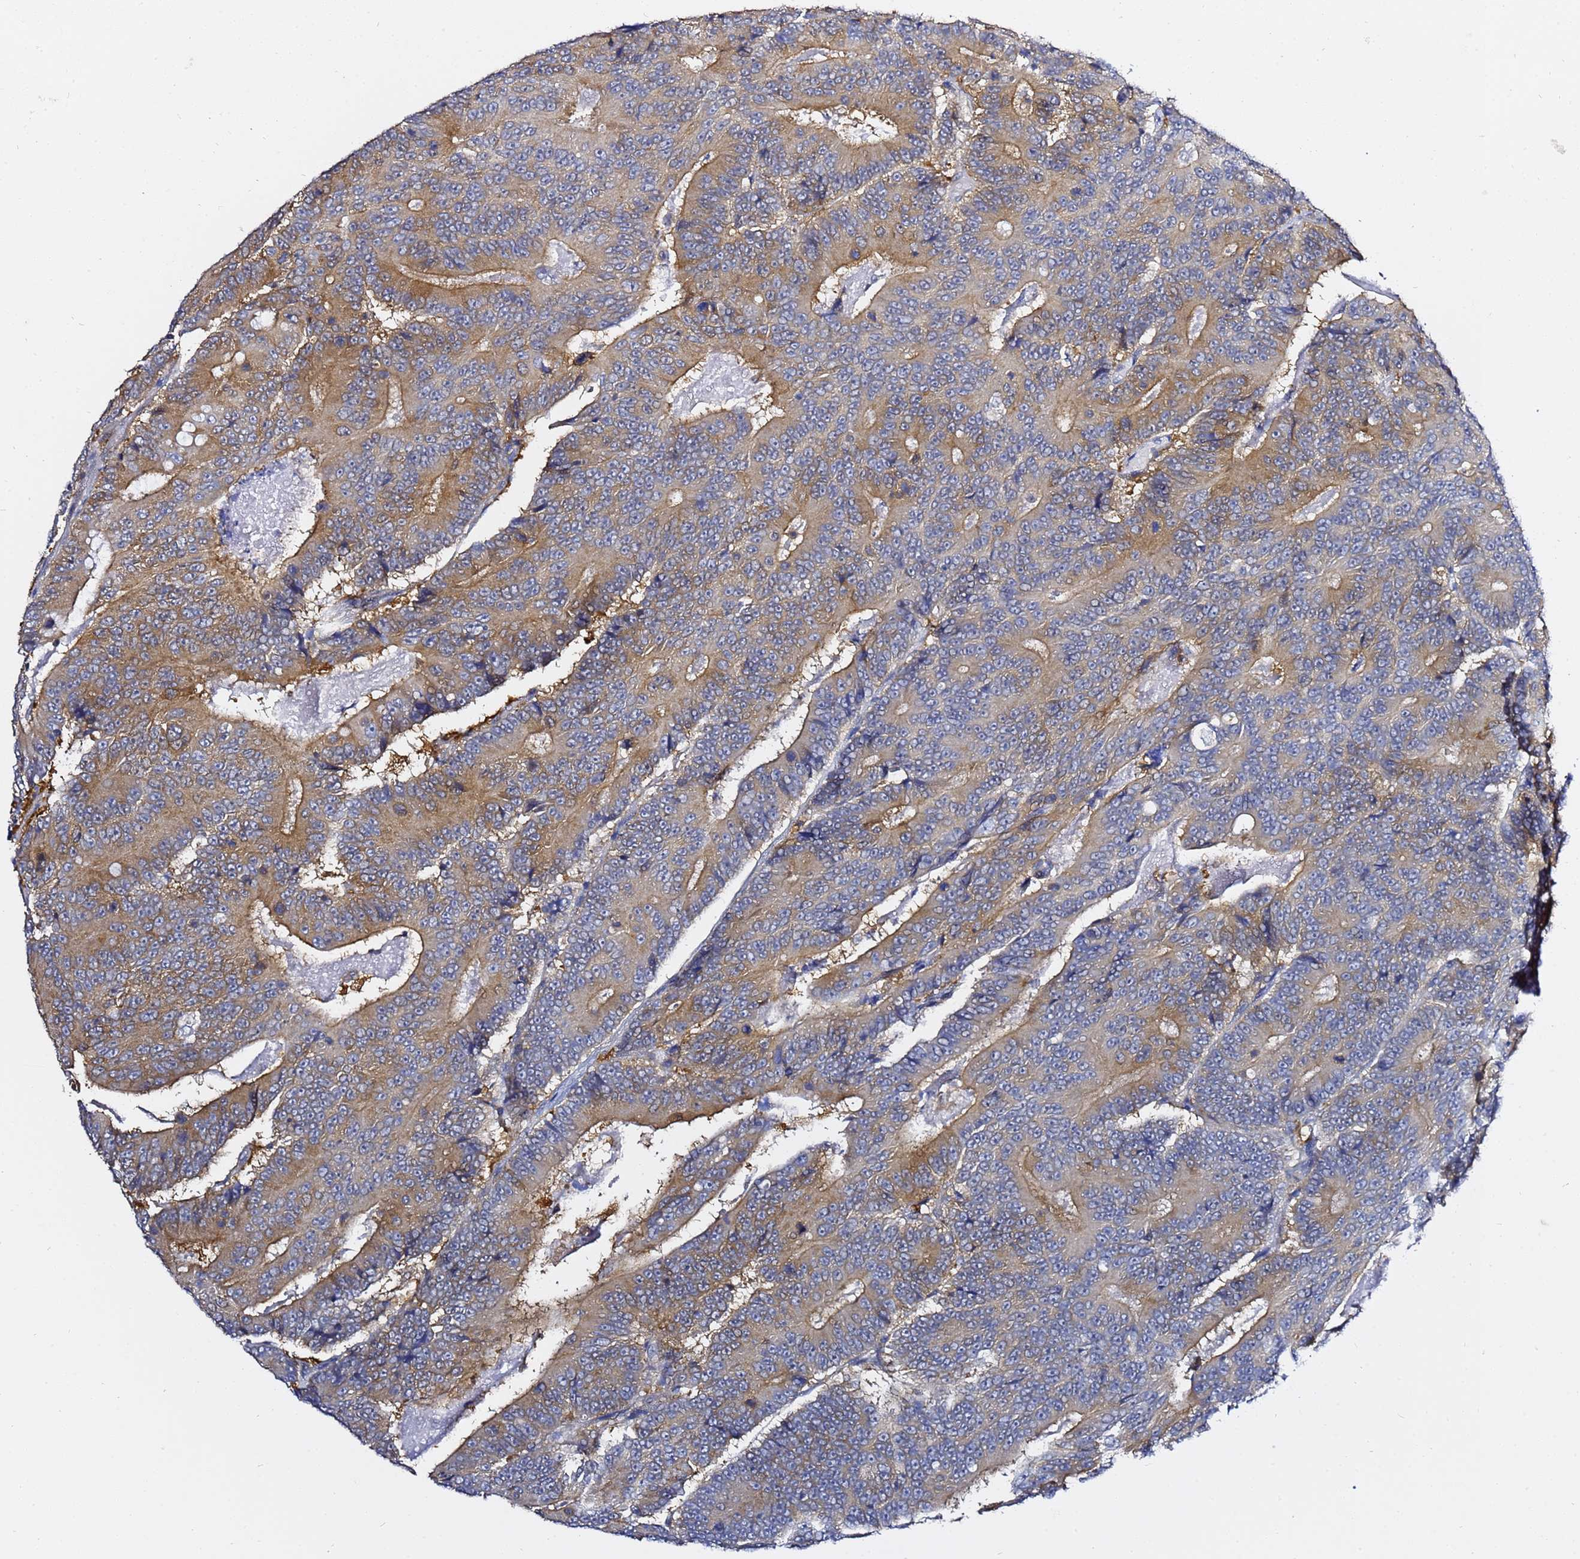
{"staining": {"intensity": "moderate", "quantity": ">75%", "location": "cytoplasmic/membranous"}, "tissue": "colorectal cancer", "cell_type": "Tumor cells", "image_type": "cancer", "snomed": [{"axis": "morphology", "description": "Adenocarcinoma, NOS"}, {"axis": "topography", "description": "Colon"}], "caption": "About >75% of tumor cells in adenocarcinoma (colorectal) demonstrate moderate cytoplasmic/membranous protein positivity as visualized by brown immunohistochemical staining.", "gene": "LENG1", "patient": {"sex": "male", "age": 83}}